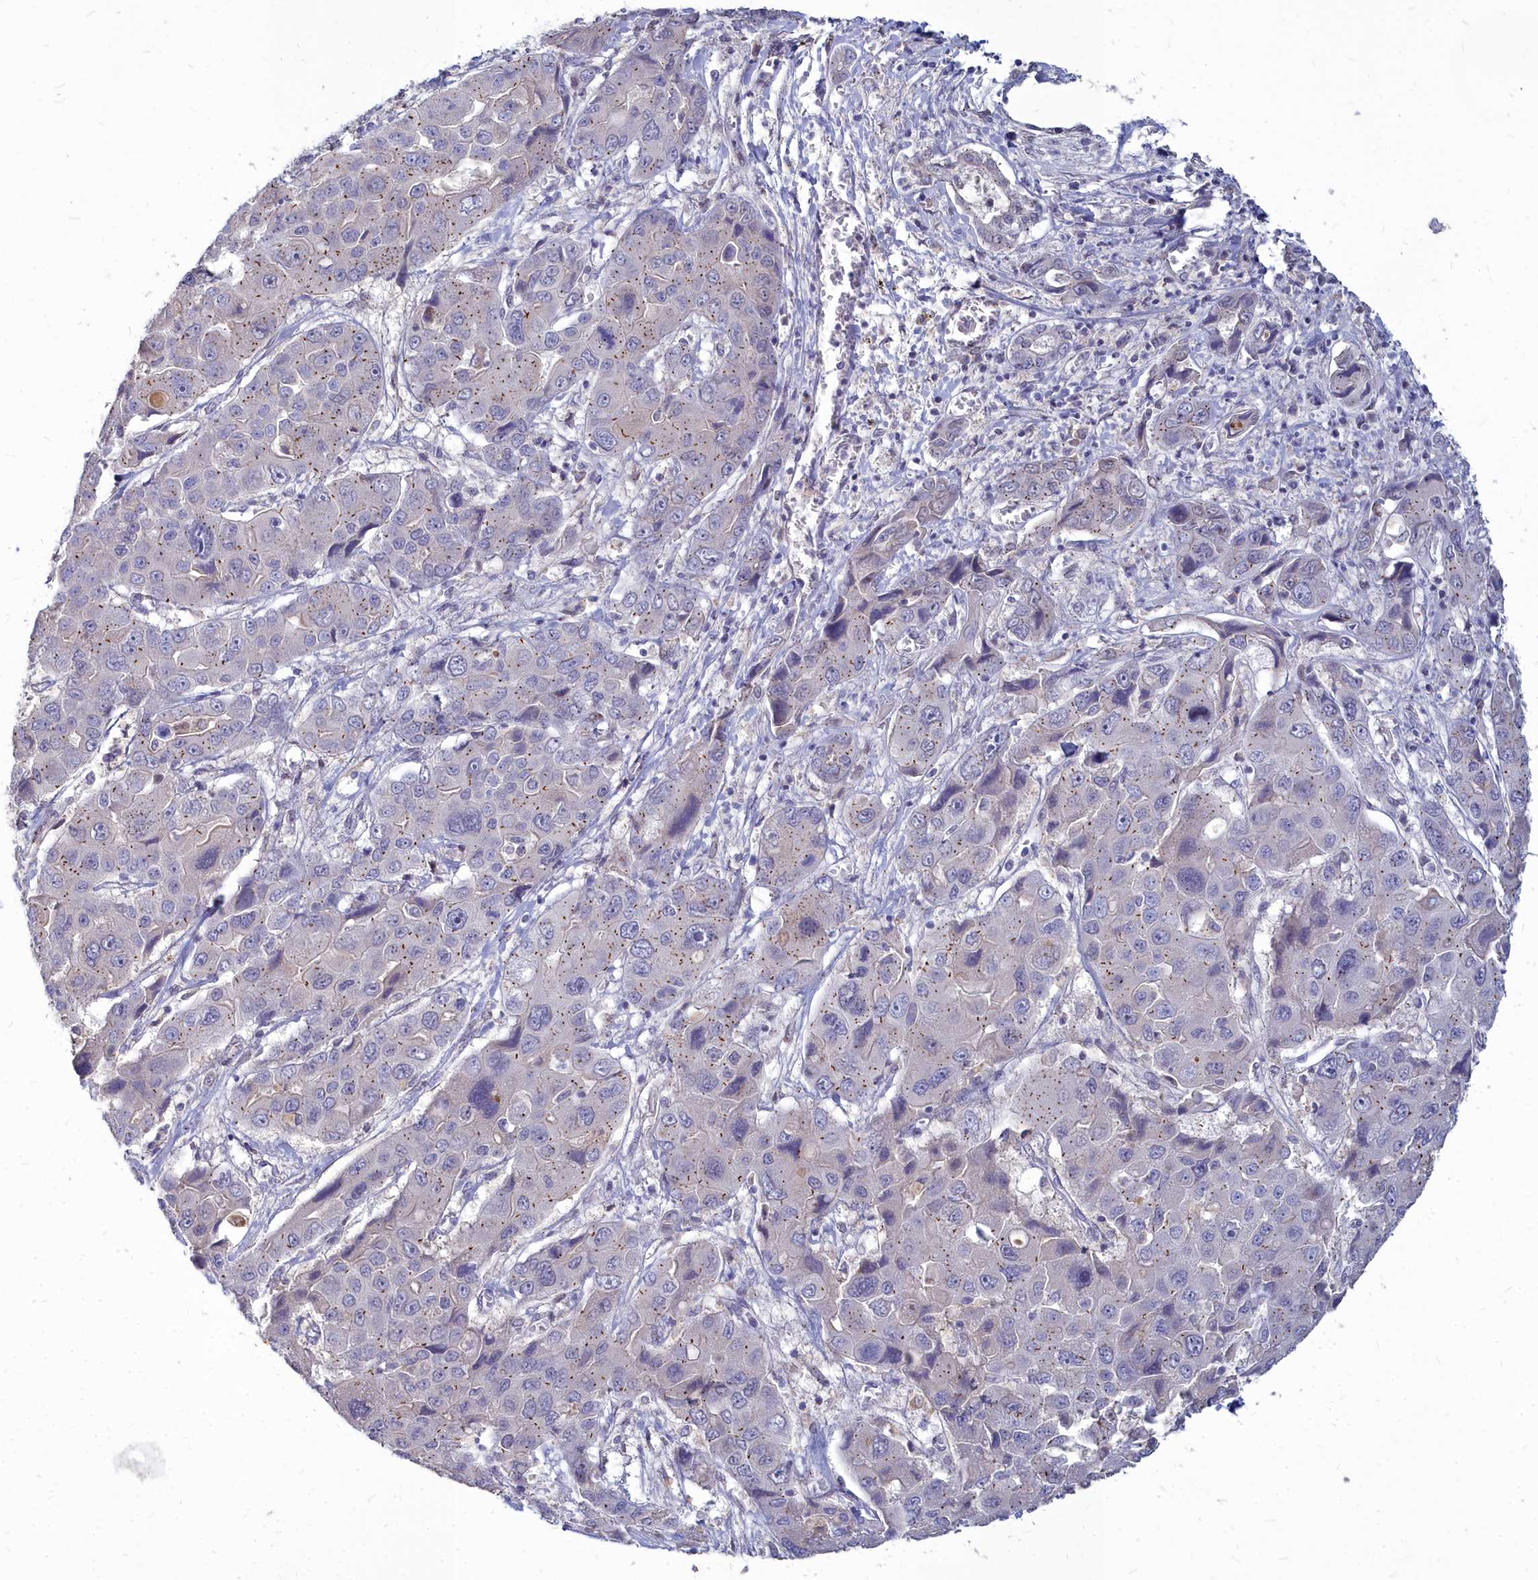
{"staining": {"intensity": "weak", "quantity": "25%-75%", "location": "cytoplasmic/membranous"}, "tissue": "liver cancer", "cell_type": "Tumor cells", "image_type": "cancer", "snomed": [{"axis": "morphology", "description": "Cholangiocarcinoma"}, {"axis": "topography", "description": "Liver"}], "caption": "Tumor cells reveal low levels of weak cytoplasmic/membranous positivity in approximately 25%-75% of cells in liver cancer (cholangiocarcinoma).", "gene": "NOXA1", "patient": {"sex": "male", "age": 67}}